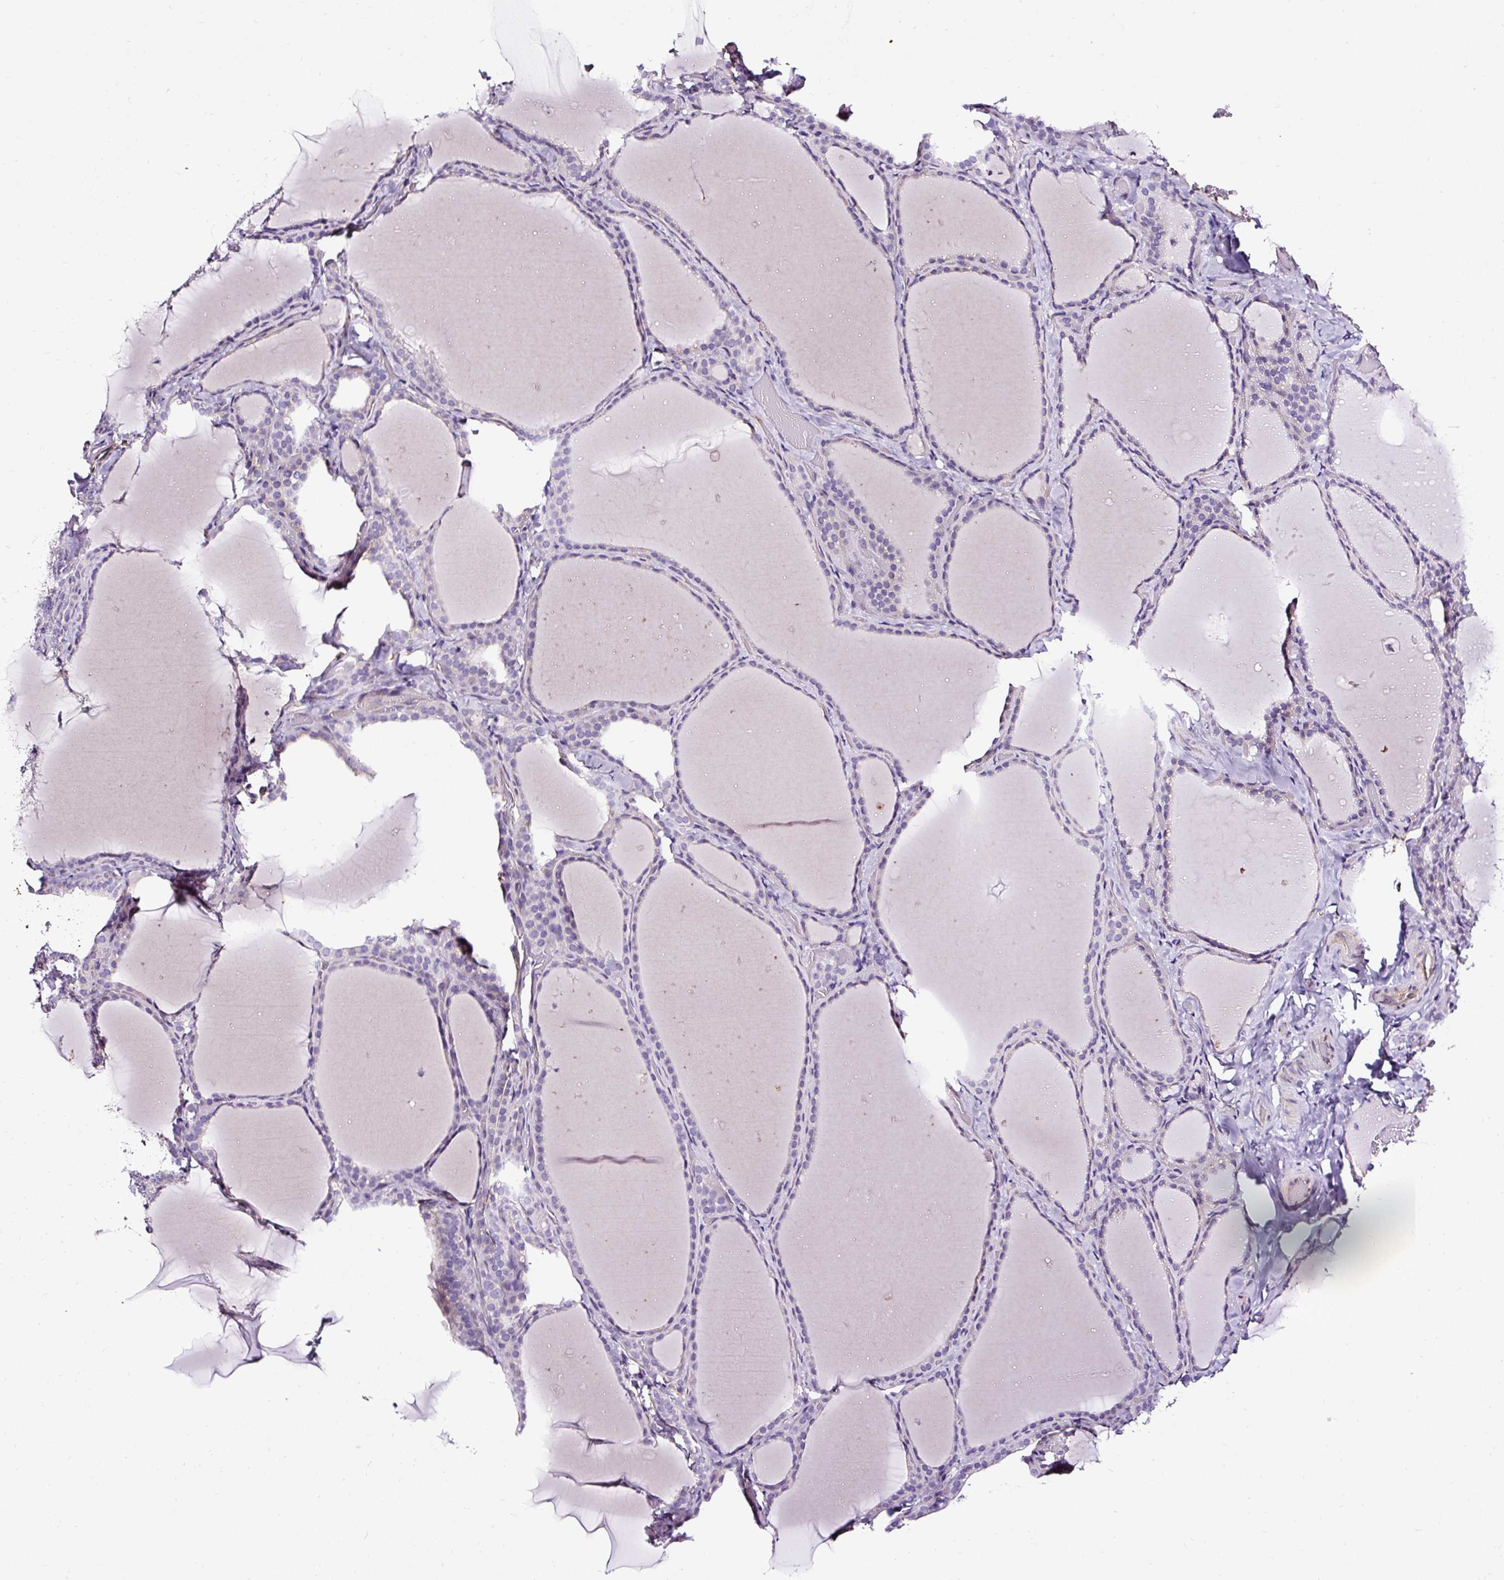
{"staining": {"intensity": "negative", "quantity": "none", "location": "none"}, "tissue": "thyroid gland", "cell_type": "Glandular cells", "image_type": "normal", "snomed": [{"axis": "morphology", "description": "Normal tissue, NOS"}, {"axis": "topography", "description": "Thyroid gland"}], "caption": "Protein analysis of unremarkable thyroid gland exhibits no significant positivity in glandular cells.", "gene": "SLC7A8", "patient": {"sex": "female", "age": 22}}